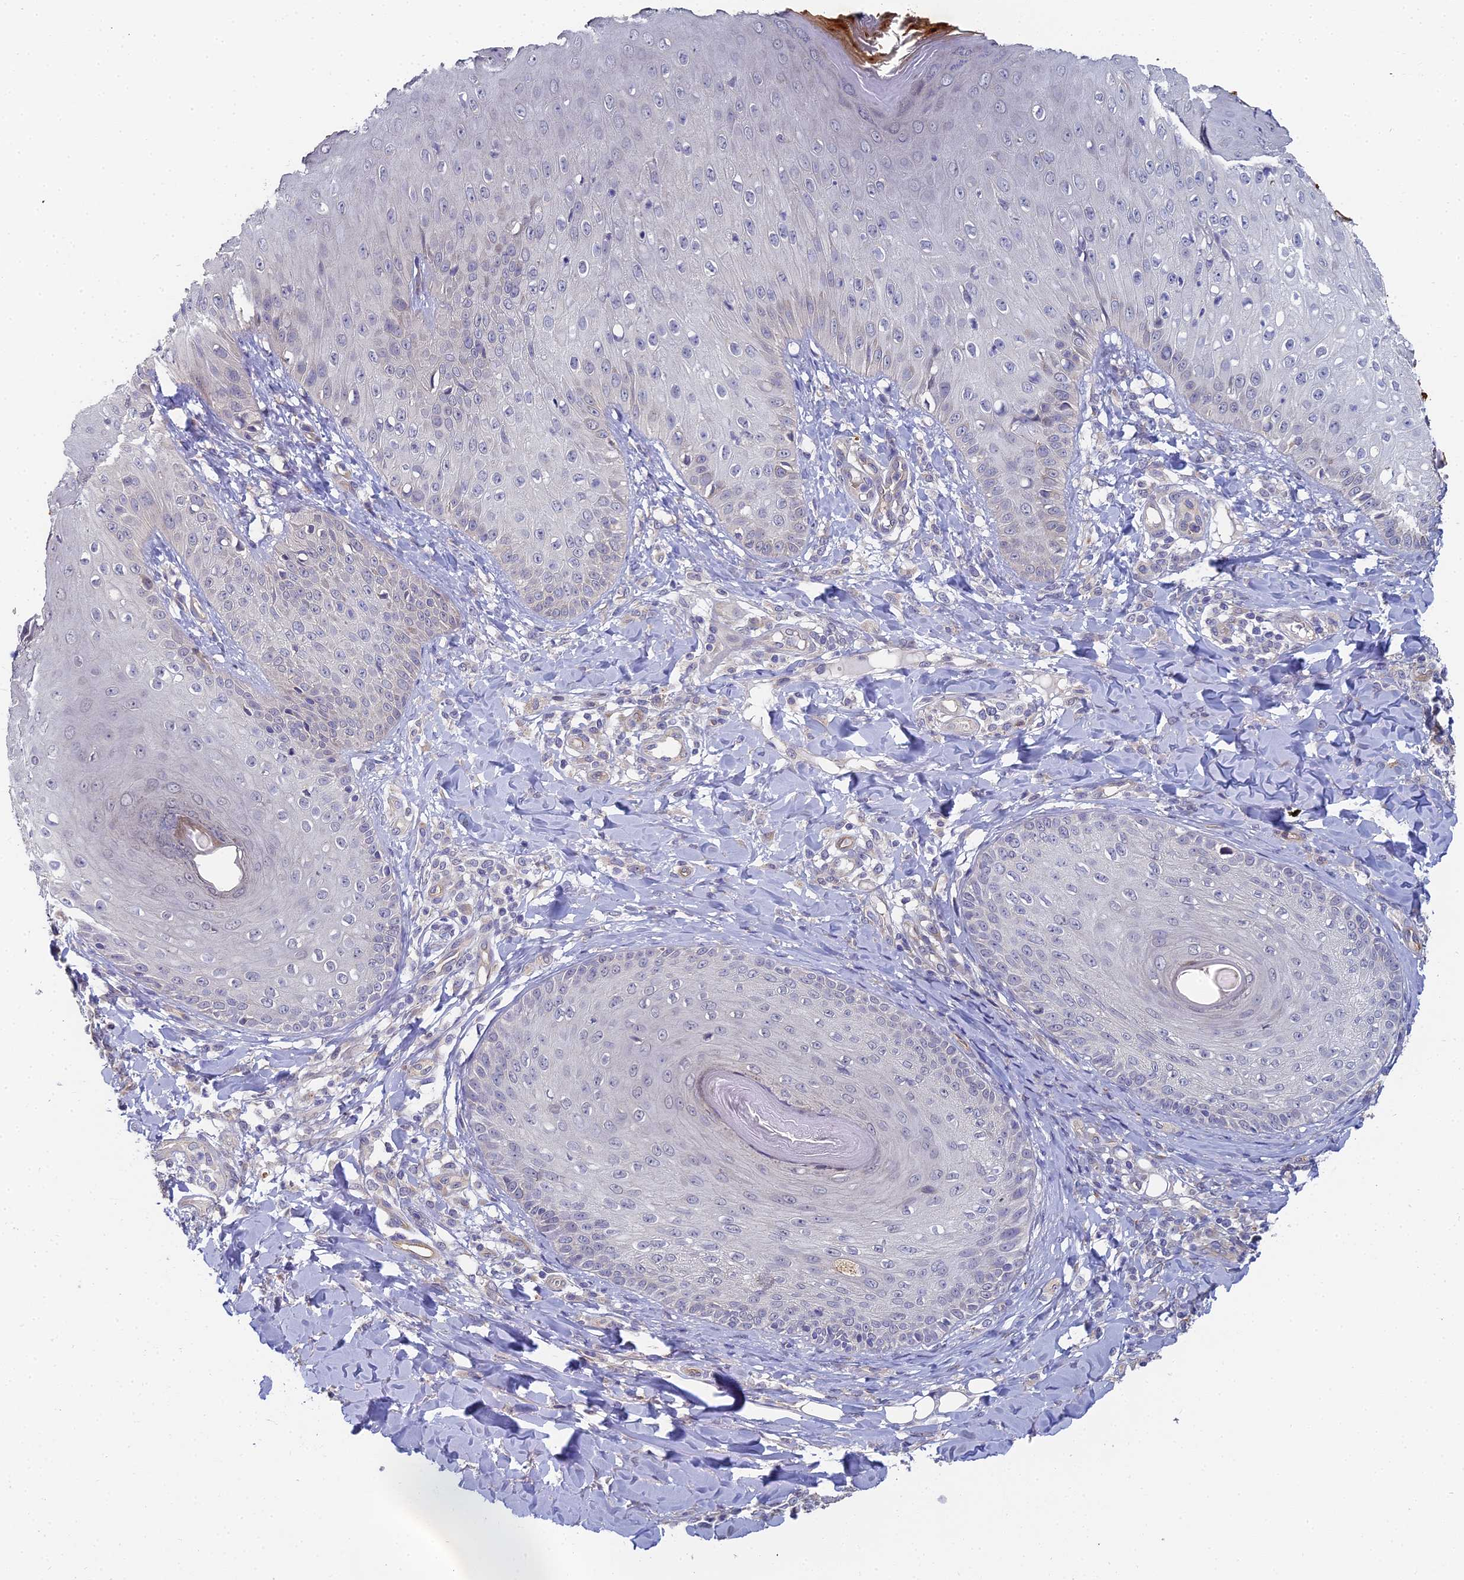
{"staining": {"intensity": "negative", "quantity": "none", "location": "none"}, "tissue": "skin", "cell_type": "Epidermal cells", "image_type": "normal", "snomed": [{"axis": "morphology", "description": "Normal tissue, NOS"}, {"axis": "morphology", "description": "Inflammation, NOS"}, {"axis": "topography", "description": "Soft tissue"}, {"axis": "topography", "description": "Anal"}], "caption": "High magnification brightfield microscopy of normal skin stained with DAB (brown) and counterstained with hematoxylin (blue): epidermal cells show no significant positivity. The staining was performed using DAB (3,3'-diaminobenzidine) to visualize the protein expression in brown, while the nuclei were stained in blue with hematoxylin (Magnification: 20x).", "gene": "RDX", "patient": {"sex": "female", "age": 15}}